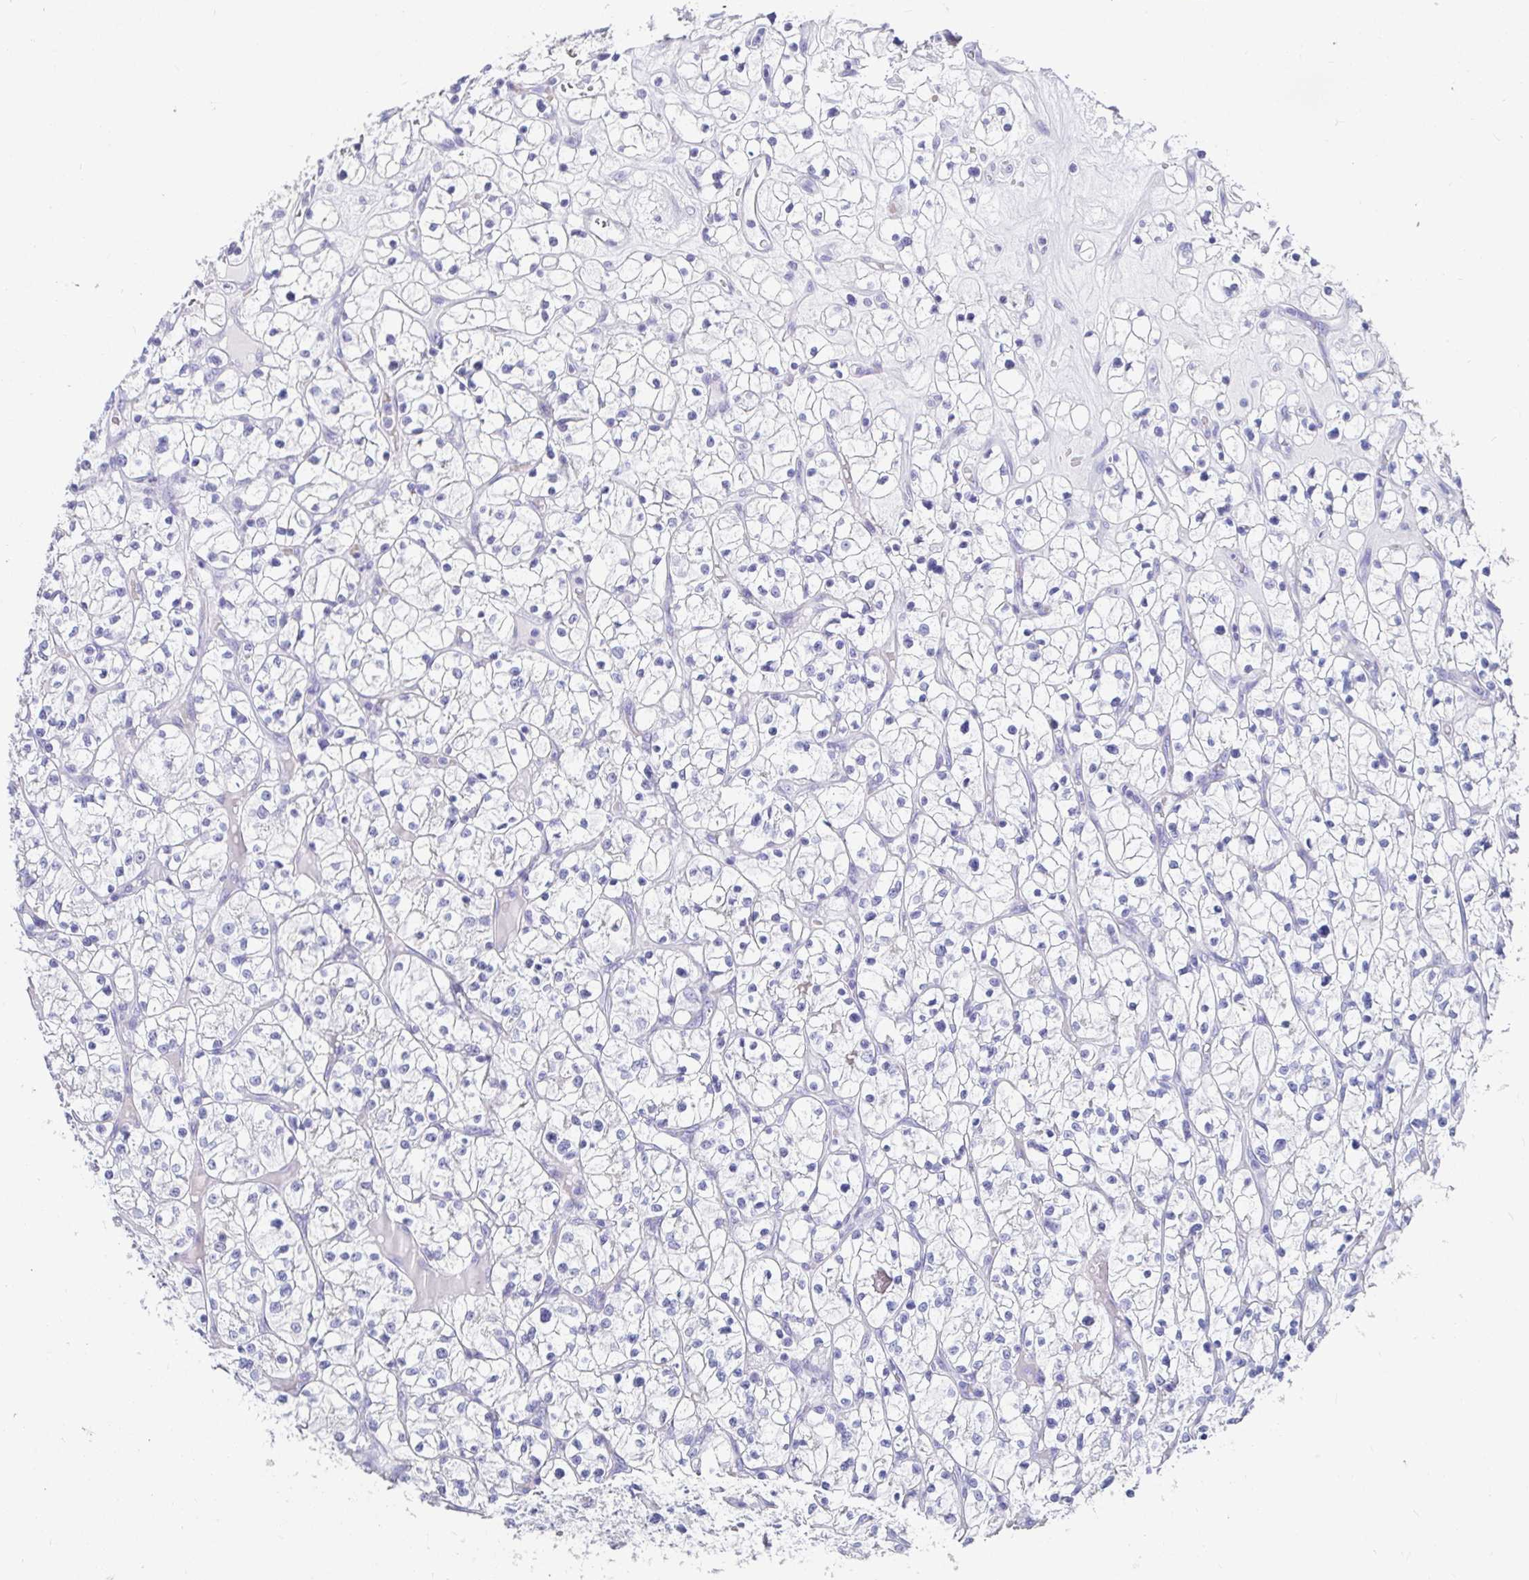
{"staining": {"intensity": "negative", "quantity": "none", "location": "none"}, "tissue": "renal cancer", "cell_type": "Tumor cells", "image_type": "cancer", "snomed": [{"axis": "morphology", "description": "Adenocarcinoma, NOS"}, {"axis": "topography", "description": "Kidney"}], "caption": "Tumor cells are negative for brown protein staining in renal adenocarcinoma. The staining was performed using DAB to visualize the protein expression in brown, while the nuclei were stained in blue with hematoxylin (Magnification: 20x).", "gene": "ZPBP2", "patient": {"sex": "female", "age": 64}}